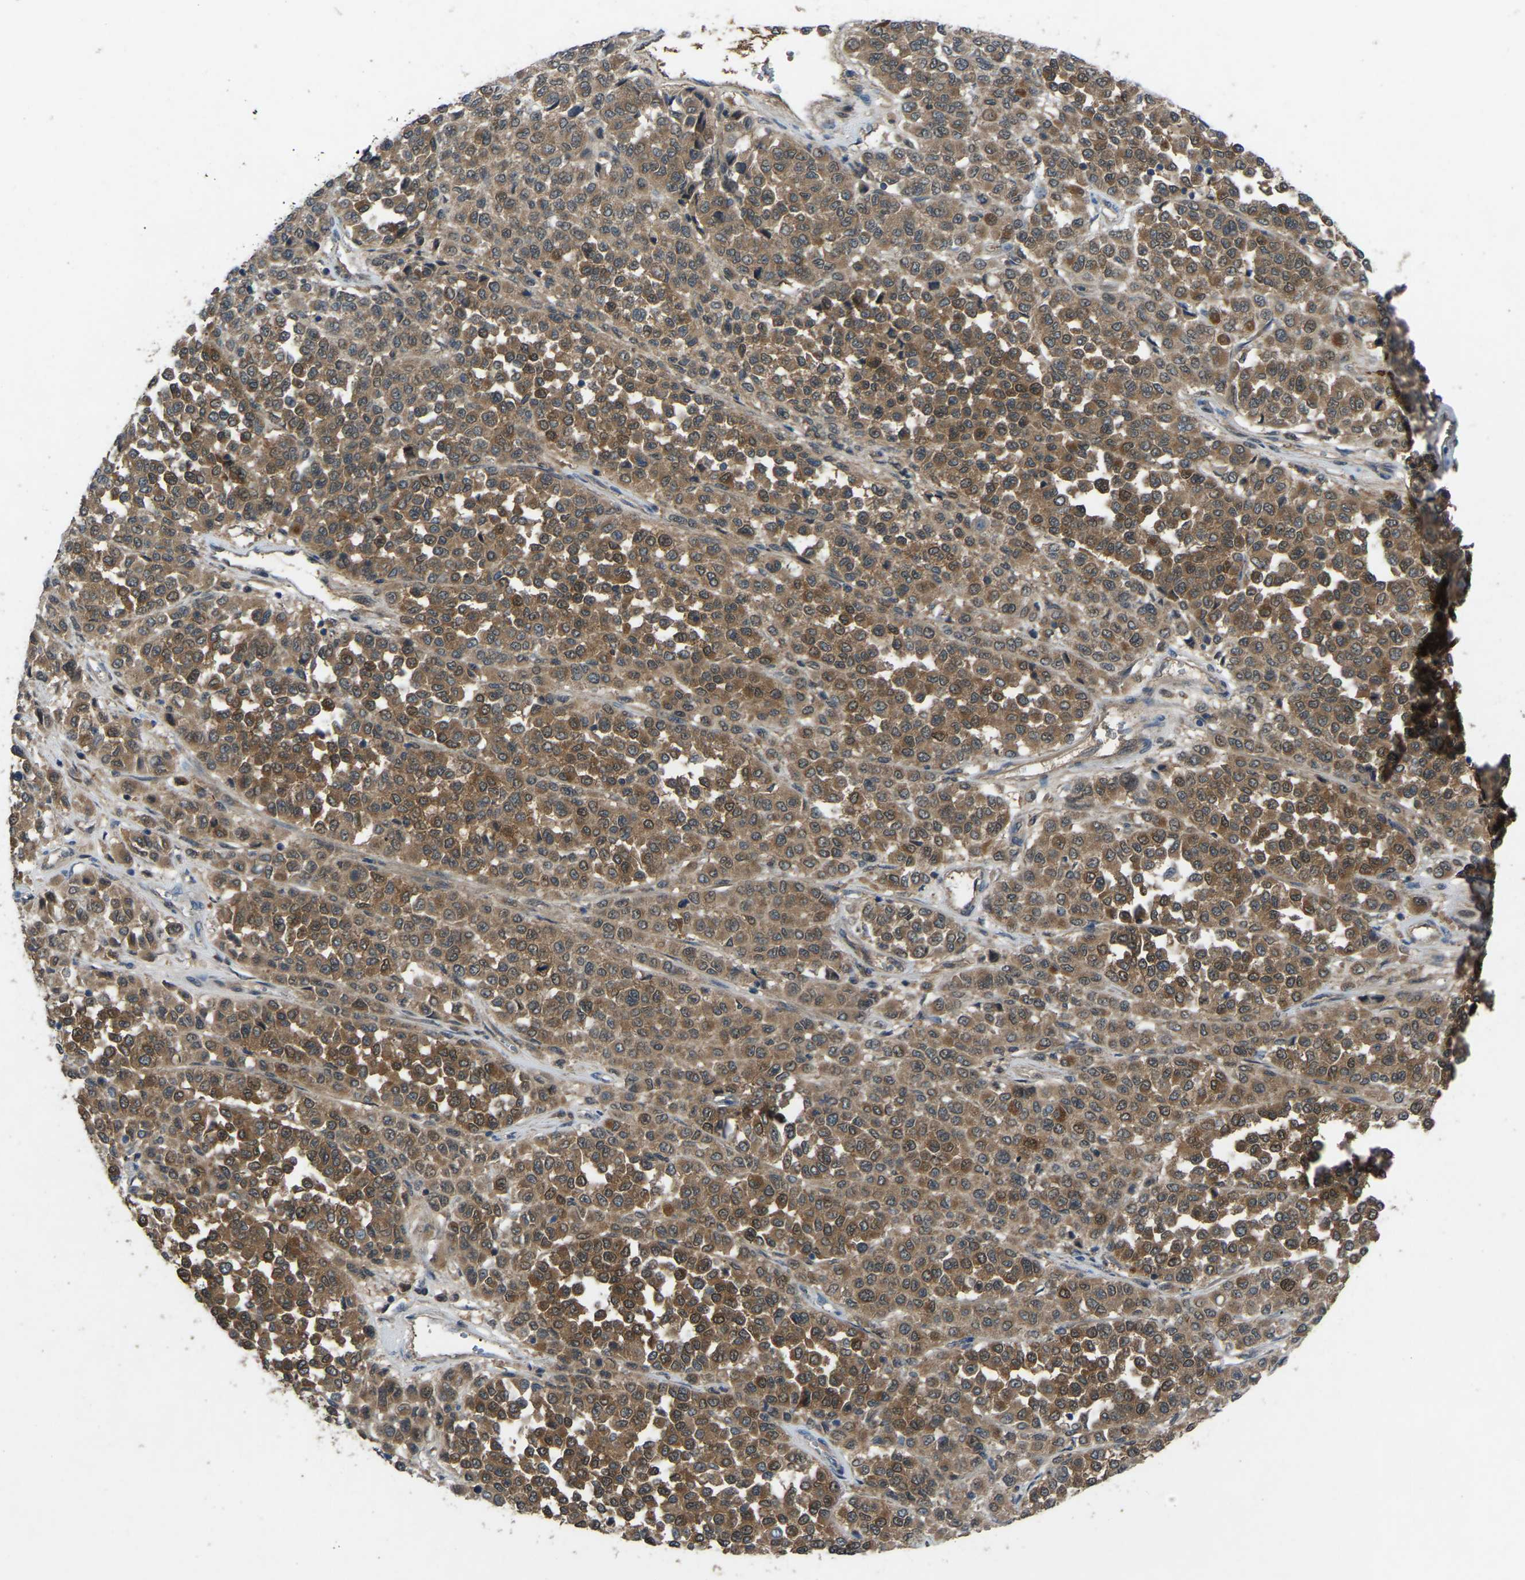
{"staining": {"intensity": "moderate", "quantity": ">75%", "location": "cytoplasmic/membranous"}, "tissue": "melanoma", "cell_type": "Tumor cells", "image_type": "cancer", "snomed": [{"axis": "morphology", "description": "Malignant melanoma, Metastatic site"}, {"axis": "topography", "description": "Pancreas"}], "caption": "Human malignant melanoma (metastatic site) stained with a protein marker demonstrates moderate staining in tumor cells.", "gene": "FHIT", "patient": {"sex": "female", "age": 30}}